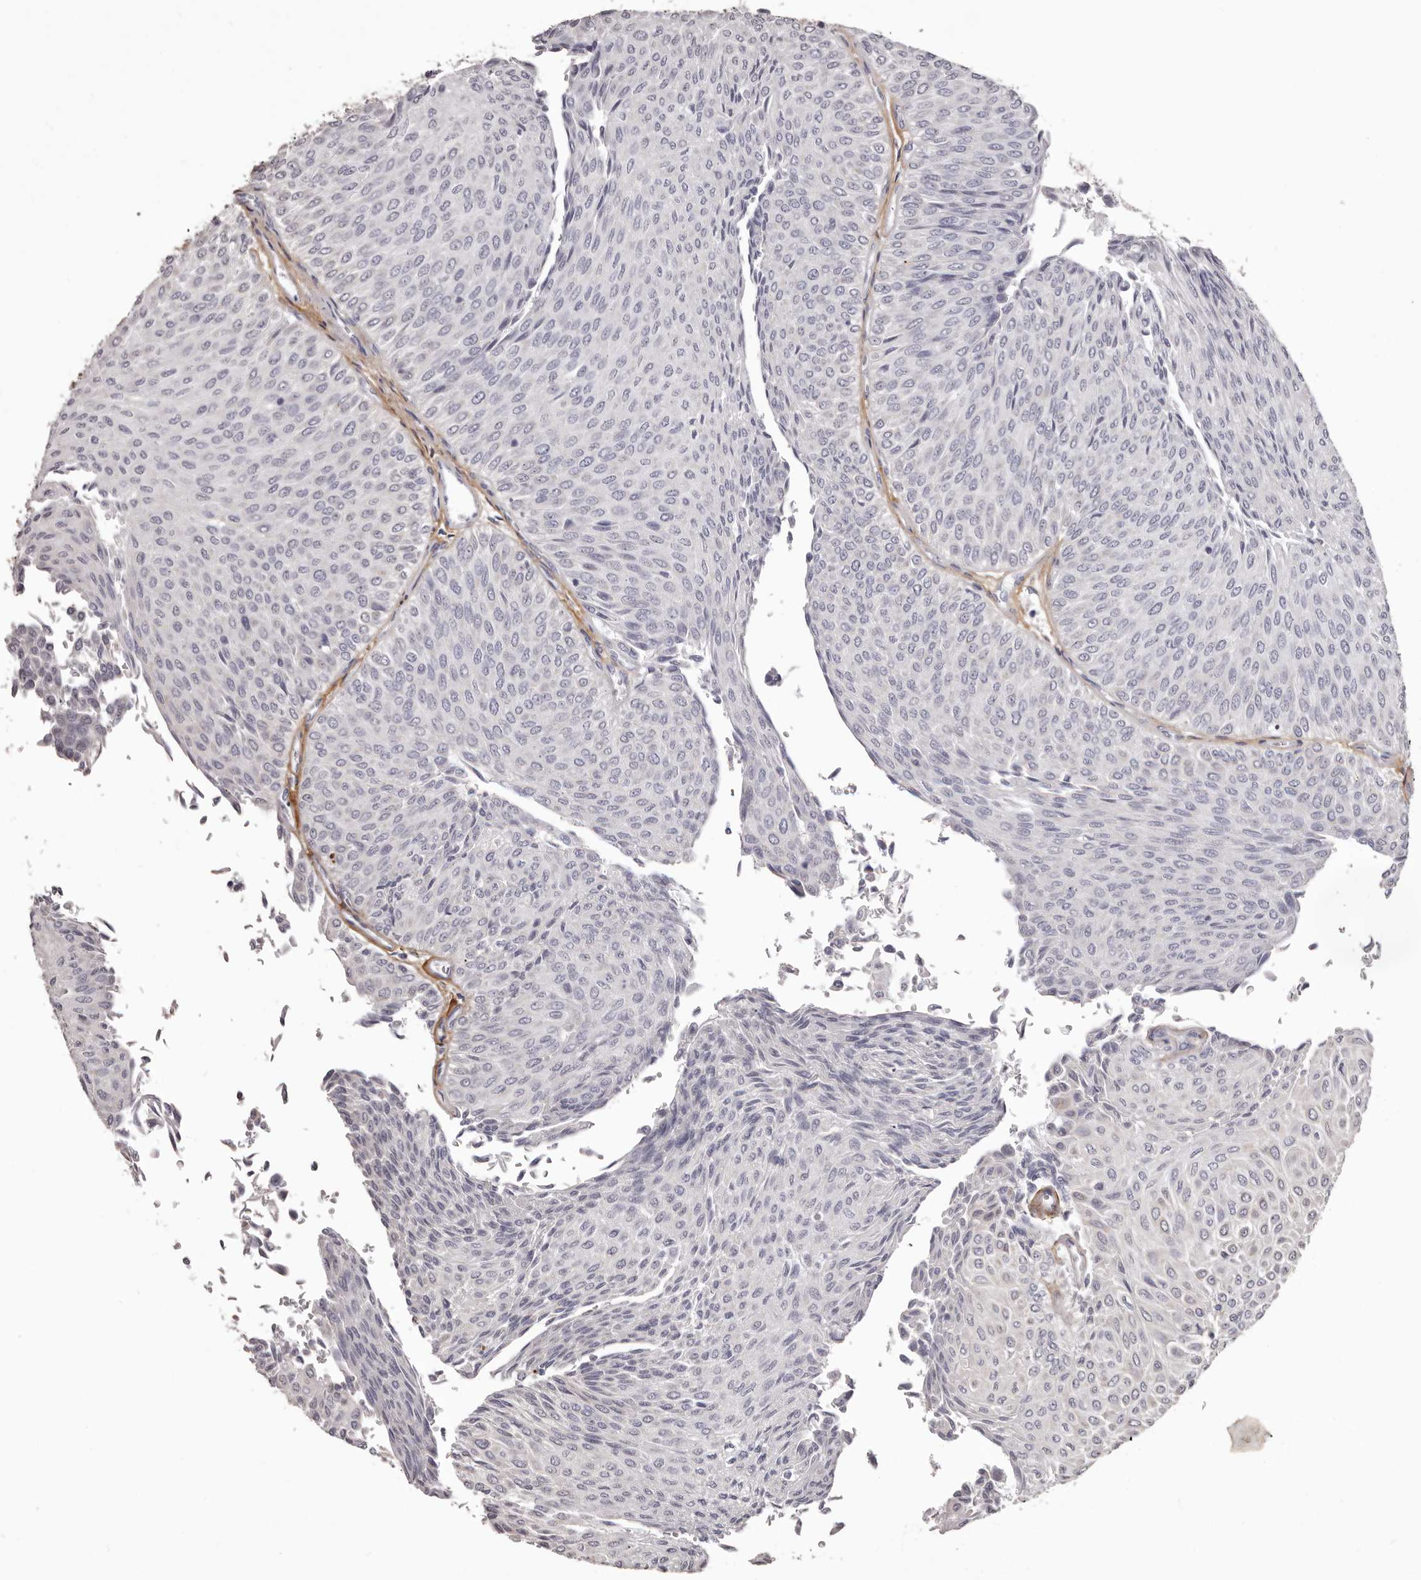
{"staining": {"intensity": "negative", "quantity": "none", "location": "none"}, "tissue": "urothelial cancer", "cell_type": "Tumor cells", "image_type": "cancer", "snomed": [{"axis": "morphology", "description": "Urothelial carcinoma, Low grade"}, {"axis": "topography", "description": "Urinary bladder"}], "caption": "This histopathology image is of low-grade urothelial carcinoma stained with immunohistochemistry to label a protein in brown with the nuclei are counter-stained blue. There is no expression in tumor cells. (Immunohistochemistry, brightfield microscopy, high magnification).", "gene": "COL6A1", "patient": {"sex": "male", "age": 78}}